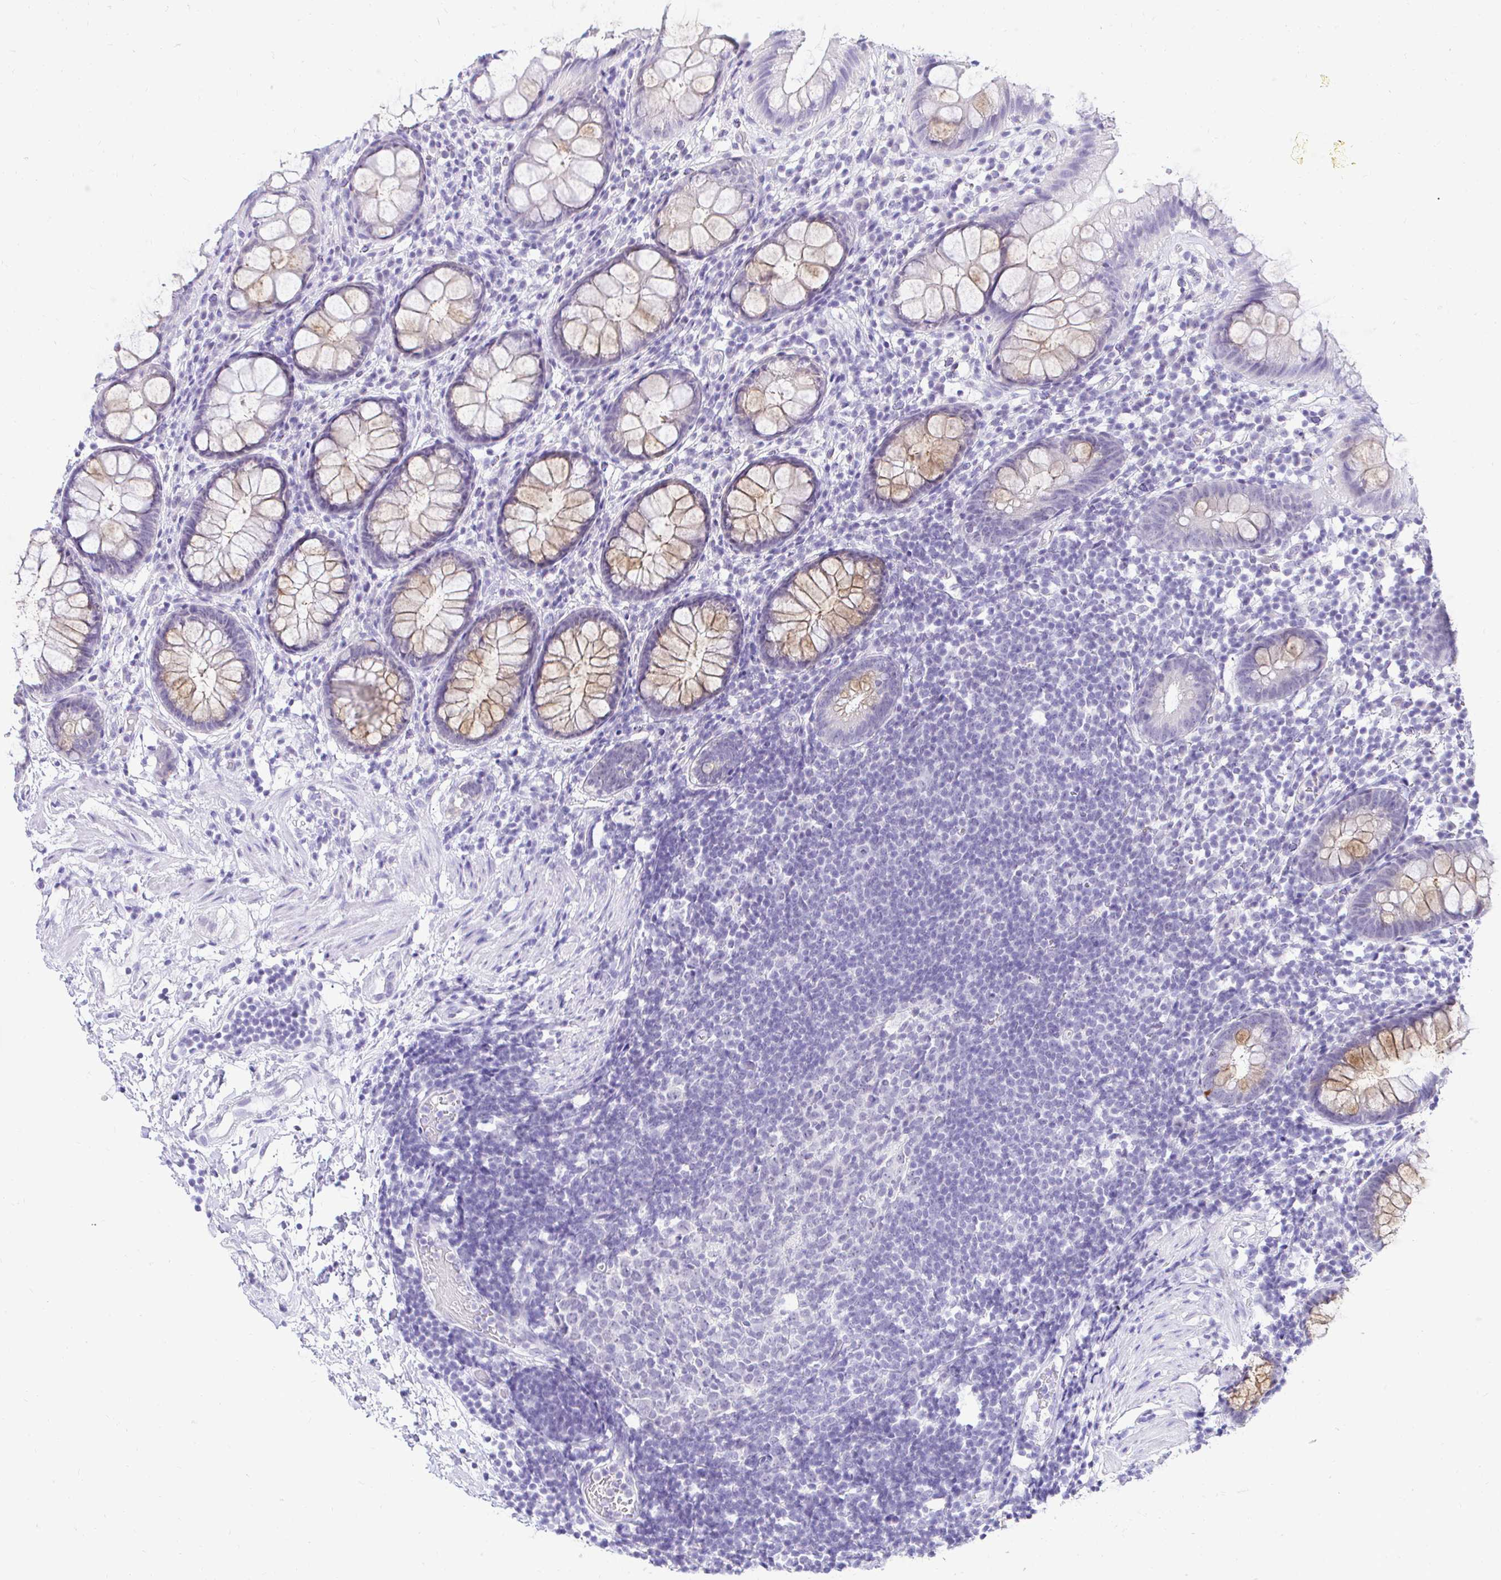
{"staining": {"intensity": "moderate", "quantity": "<25%", "location": "cytoplasmic/membranous"}, "tissue": "rectum", "cell_type": "Glandular cells", "image_type": "normal", "snomed": [{"axis": "morphology", "description": "Normal tissue, NOS"}, {"axis": "topography", "description": "Rectum"}], "caption": "This is a histology image of immunohistochemistry staining of benign rectum, which shows moderate expression in the cytoplasmic/membranous of glandular cells.", "gene": "FATE1", "patient": {"sex": "female", "age": 62}}